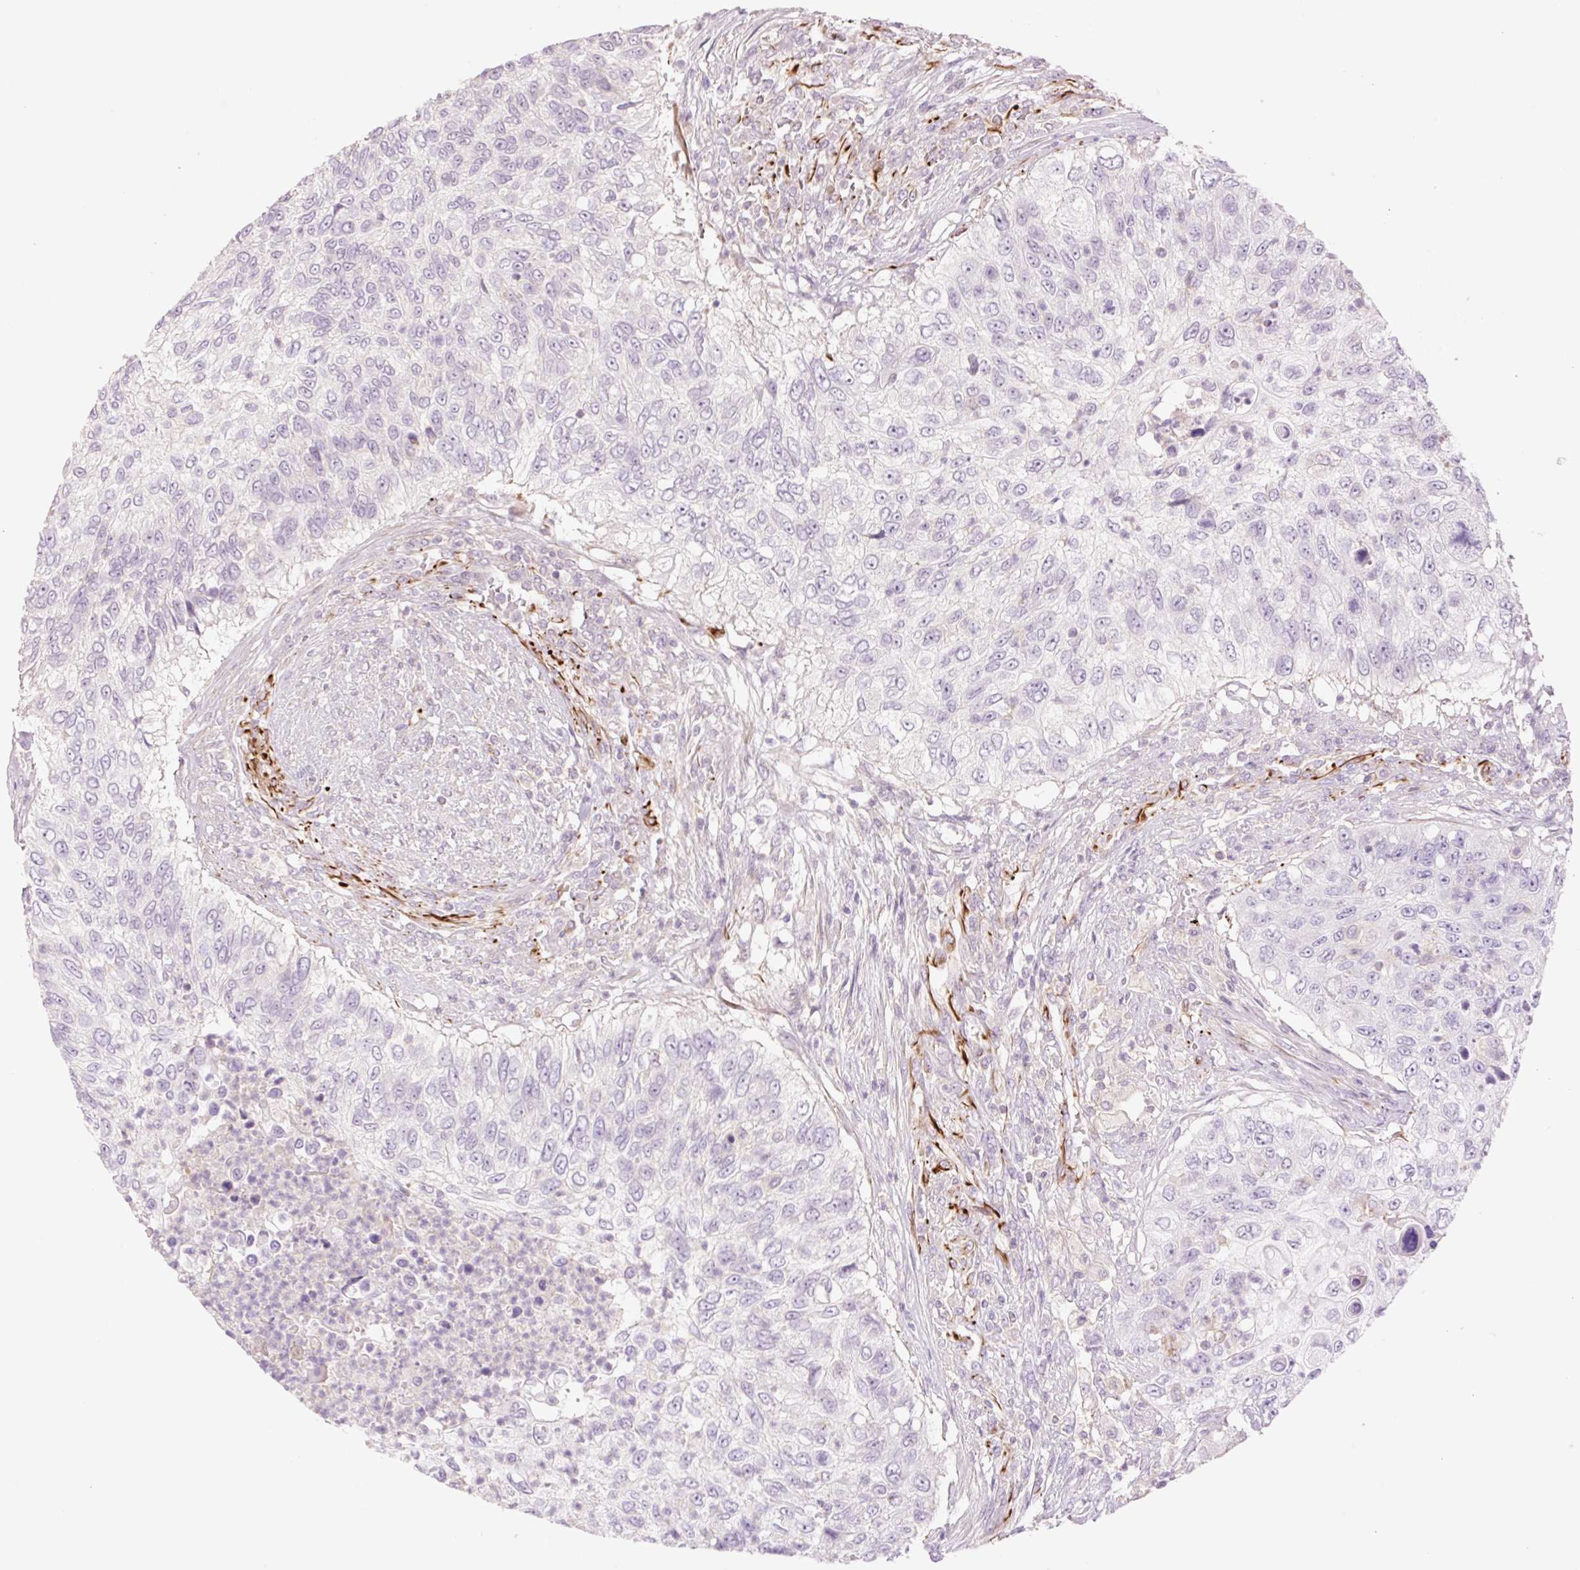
{"staining": {"intensity": "negative", "quantity": "none", "location": "none"}, "tissue": "urothelial cancer", "cell_type": "Tumor cells", "image_type": "cancer", "snomed": [{"axis": "morphology", "description": "Urothelial carcinoma, High grade"}, {"axis": "topography", "description": "Urinary bladder"}], "caption": "Urothelial cancer stained for a protein using immunohistochemistry (IHC) displays no expression tumor cells.", "gene": "ZFYVE21", "patient": {"sex": "female", "age": 60}}